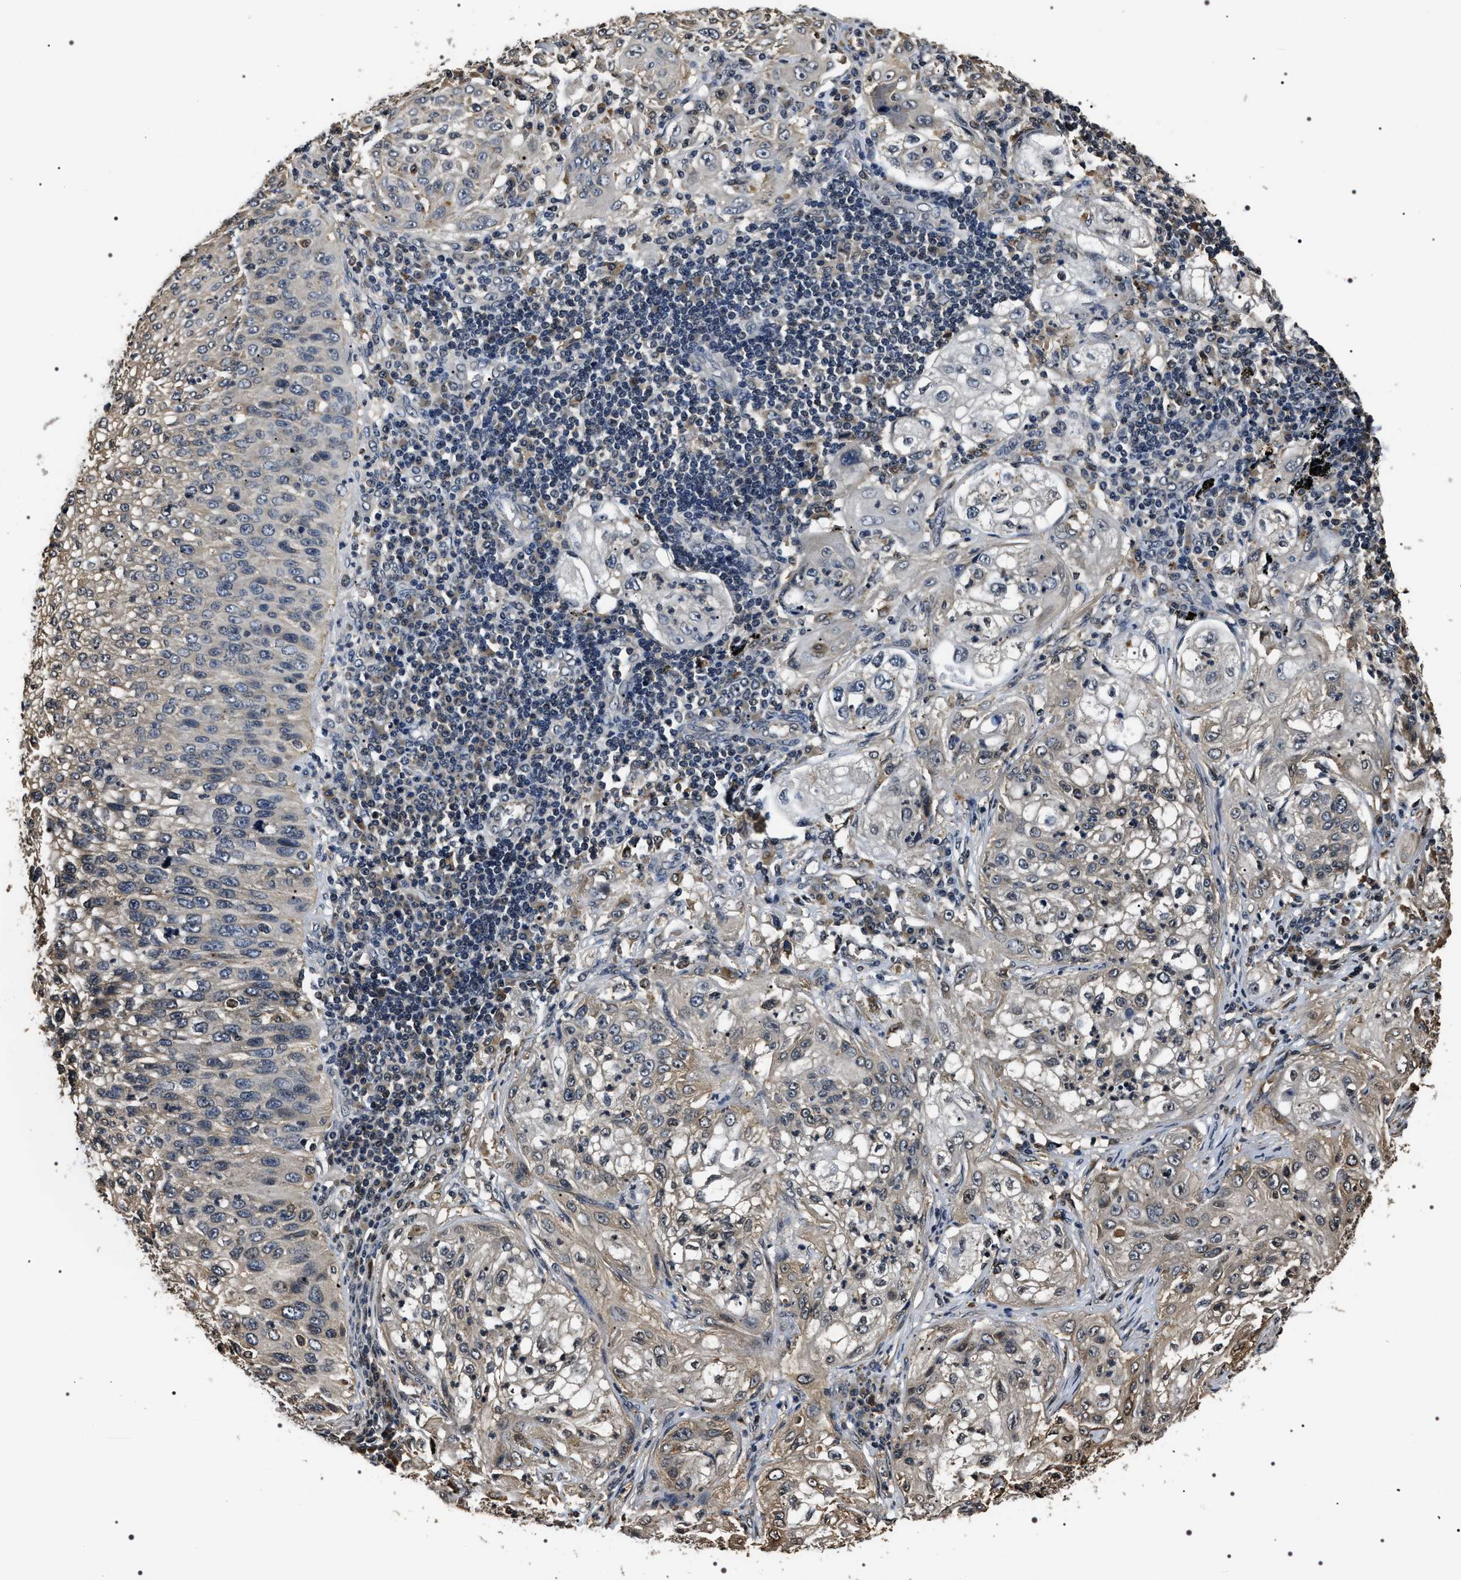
{"staining": {"intensity": "weak", "quantity": "<25%", "location": "cytoplasmic/membranous"}, "tissue": "lung cancer", "cell_type": "Tumor cells", "image_type": "cancer", "snomed": [{"axis": "morphology", "description": "Inflammation, NOS"}, {"axis": "morphology", "description": "Squamous cell carcinoma, NOS"}, {"axis": "topography", "description": "Lymph node"}, {"axis": "topography", "description": "Soft tissue"}, {"axis": "topography", "description": "Lung"}], "caption": "There is no significant positivity in tumor cells of lung squamous cell carcinoma.", "gene": "ARHGAP22", "patient": {"sex": "male", "age": 66}}